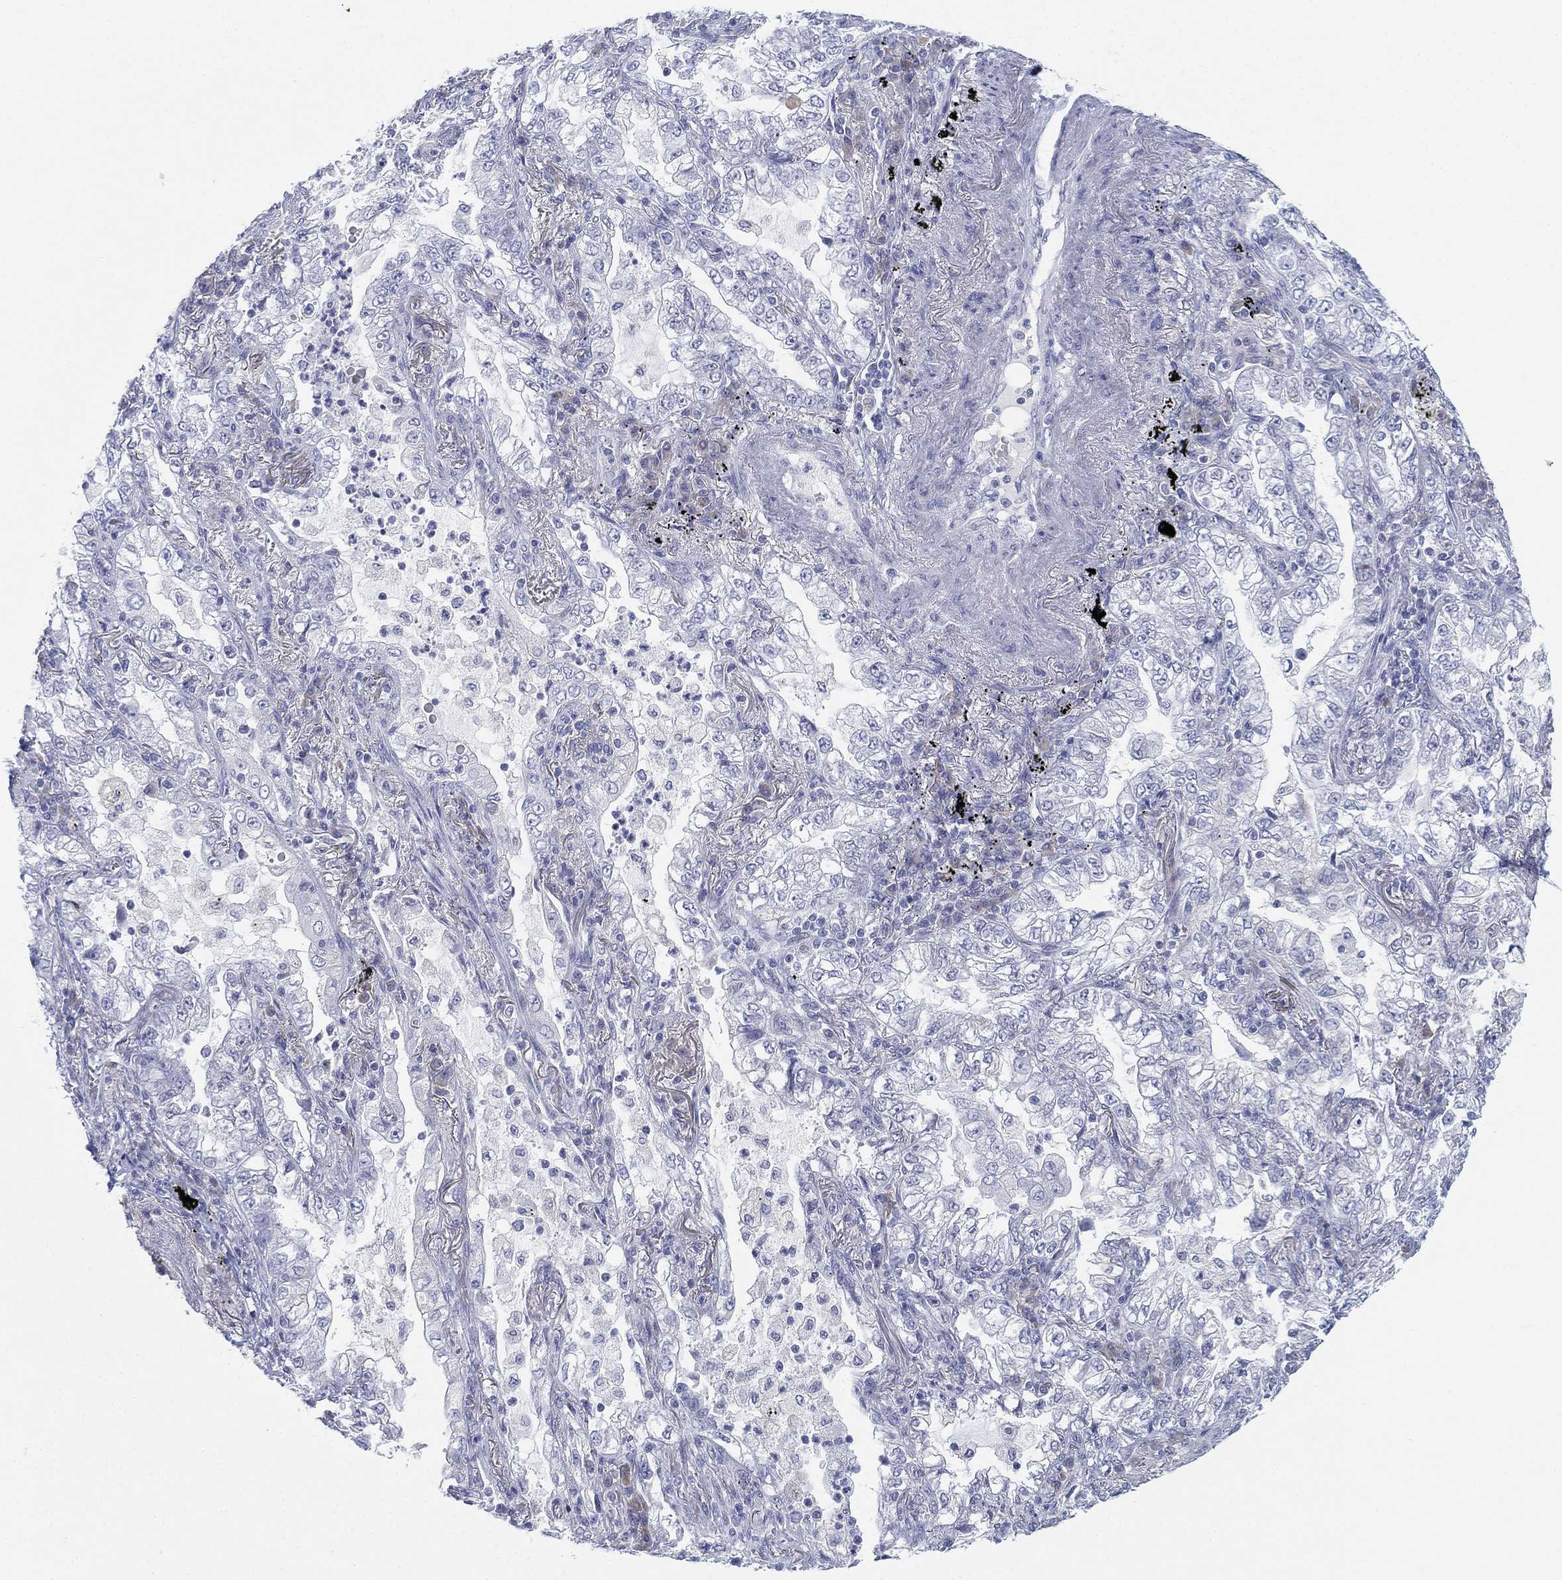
{"staining": {"intensity": "negative", "quantity": "none", "location": "none"}, "tissue": "lung cancer", "cell_type": "Tumor cells", "image_type": "cancer", "snomed": [{"axis": "morphology", "description": "Adenocarcinoma, NOS"}, {"axis": "topography", "description": "Lung"}], "caption": "The micrograph displays no staining of tumor cells in lung cancer. (Stains: DAB immunohistochemistry (IHC) with hematoxylin counter stain, Microscopy: brightfield microscopy at high magnification).", "gene": "GCNA", "patient": {"sex": "female", "age": 73}}